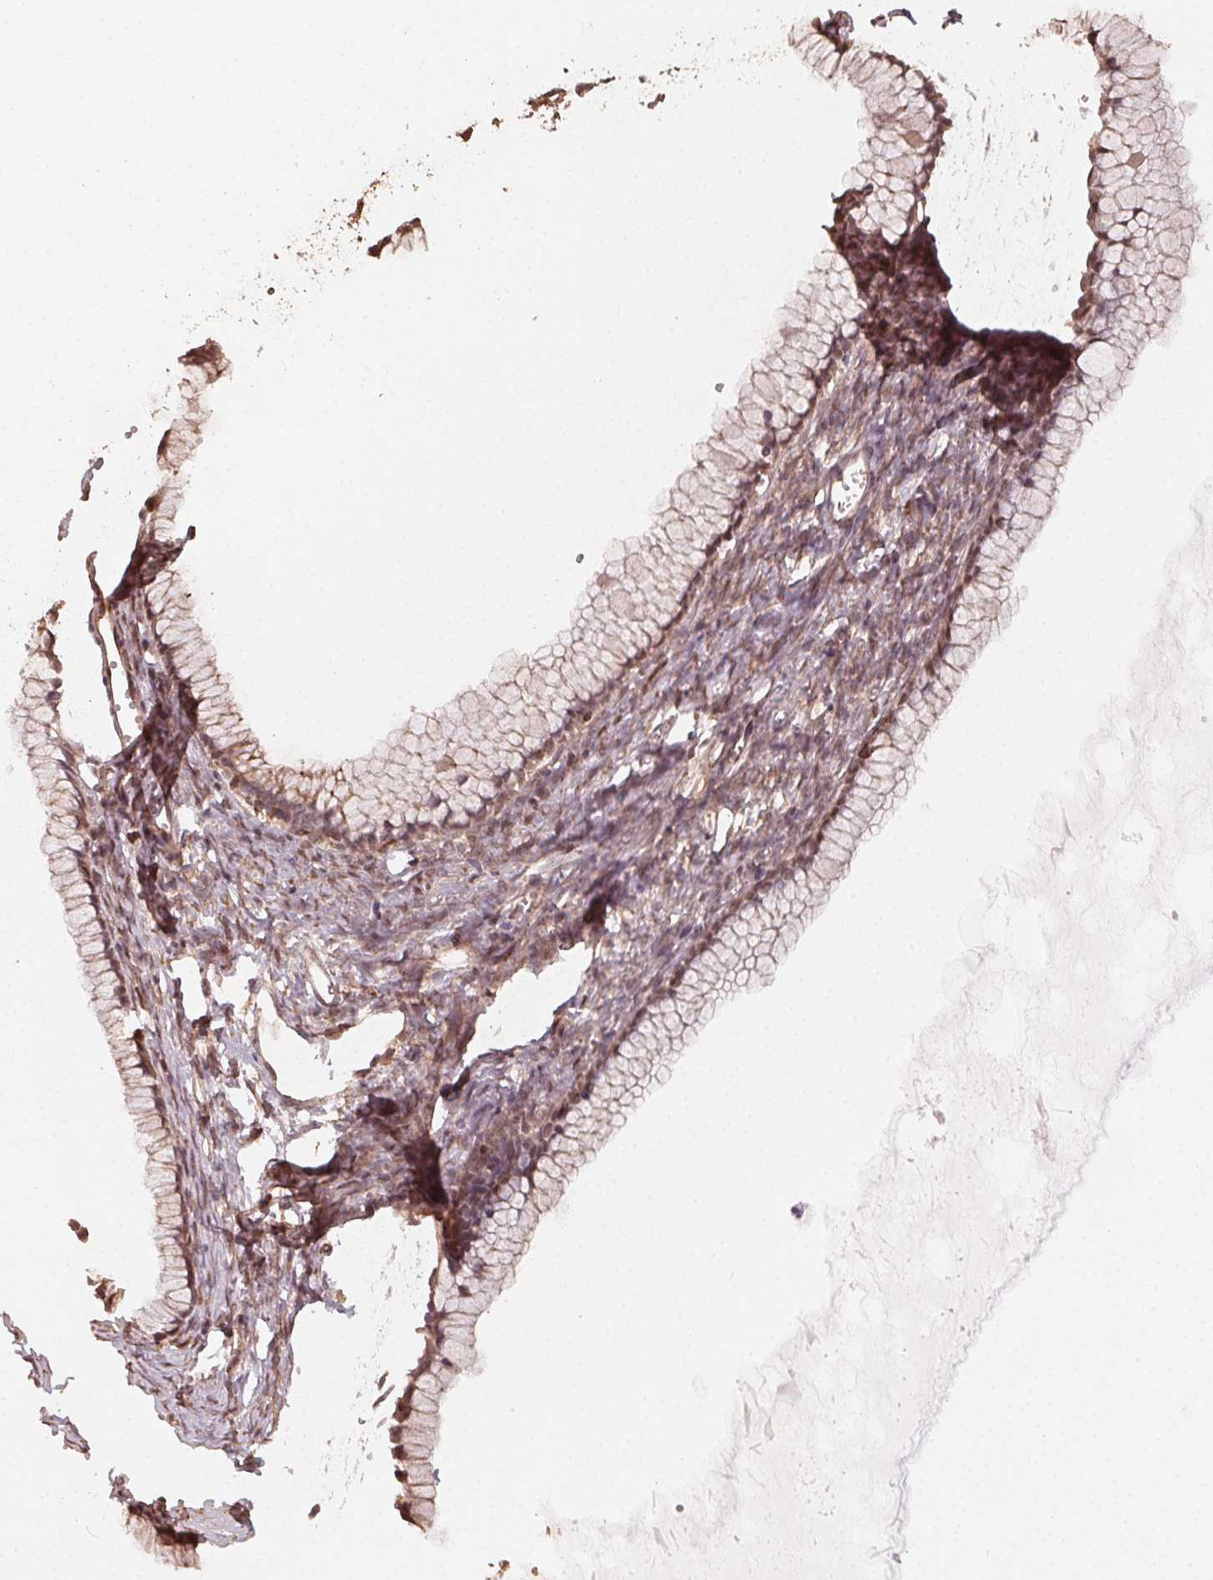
{"staining": {"intensity": "moderate", "quantity": ">75%", "location": "cytoplasmic/membranous,nuclear"}, "tissue": "ovarian cancer", "cell_type": "Tumor cells", "image_type": "cancer", "snomed": [{"axis": "morphology", "description": "Cystadenocarcinoma, mucinous, NOS"}, {"axis": "topography", "description": "Ovary"}], "caption": "IHC micrograph of mucinous cystadenocarcinoma (ovarian) stained for a protein (brown), which demonstrates medium levels of moderate cytoplasmic/membranous and nuclear expression in about >75% of tumor cells.", "gene": "WBP2", "patient": {"sex": "female", "age": 41}}